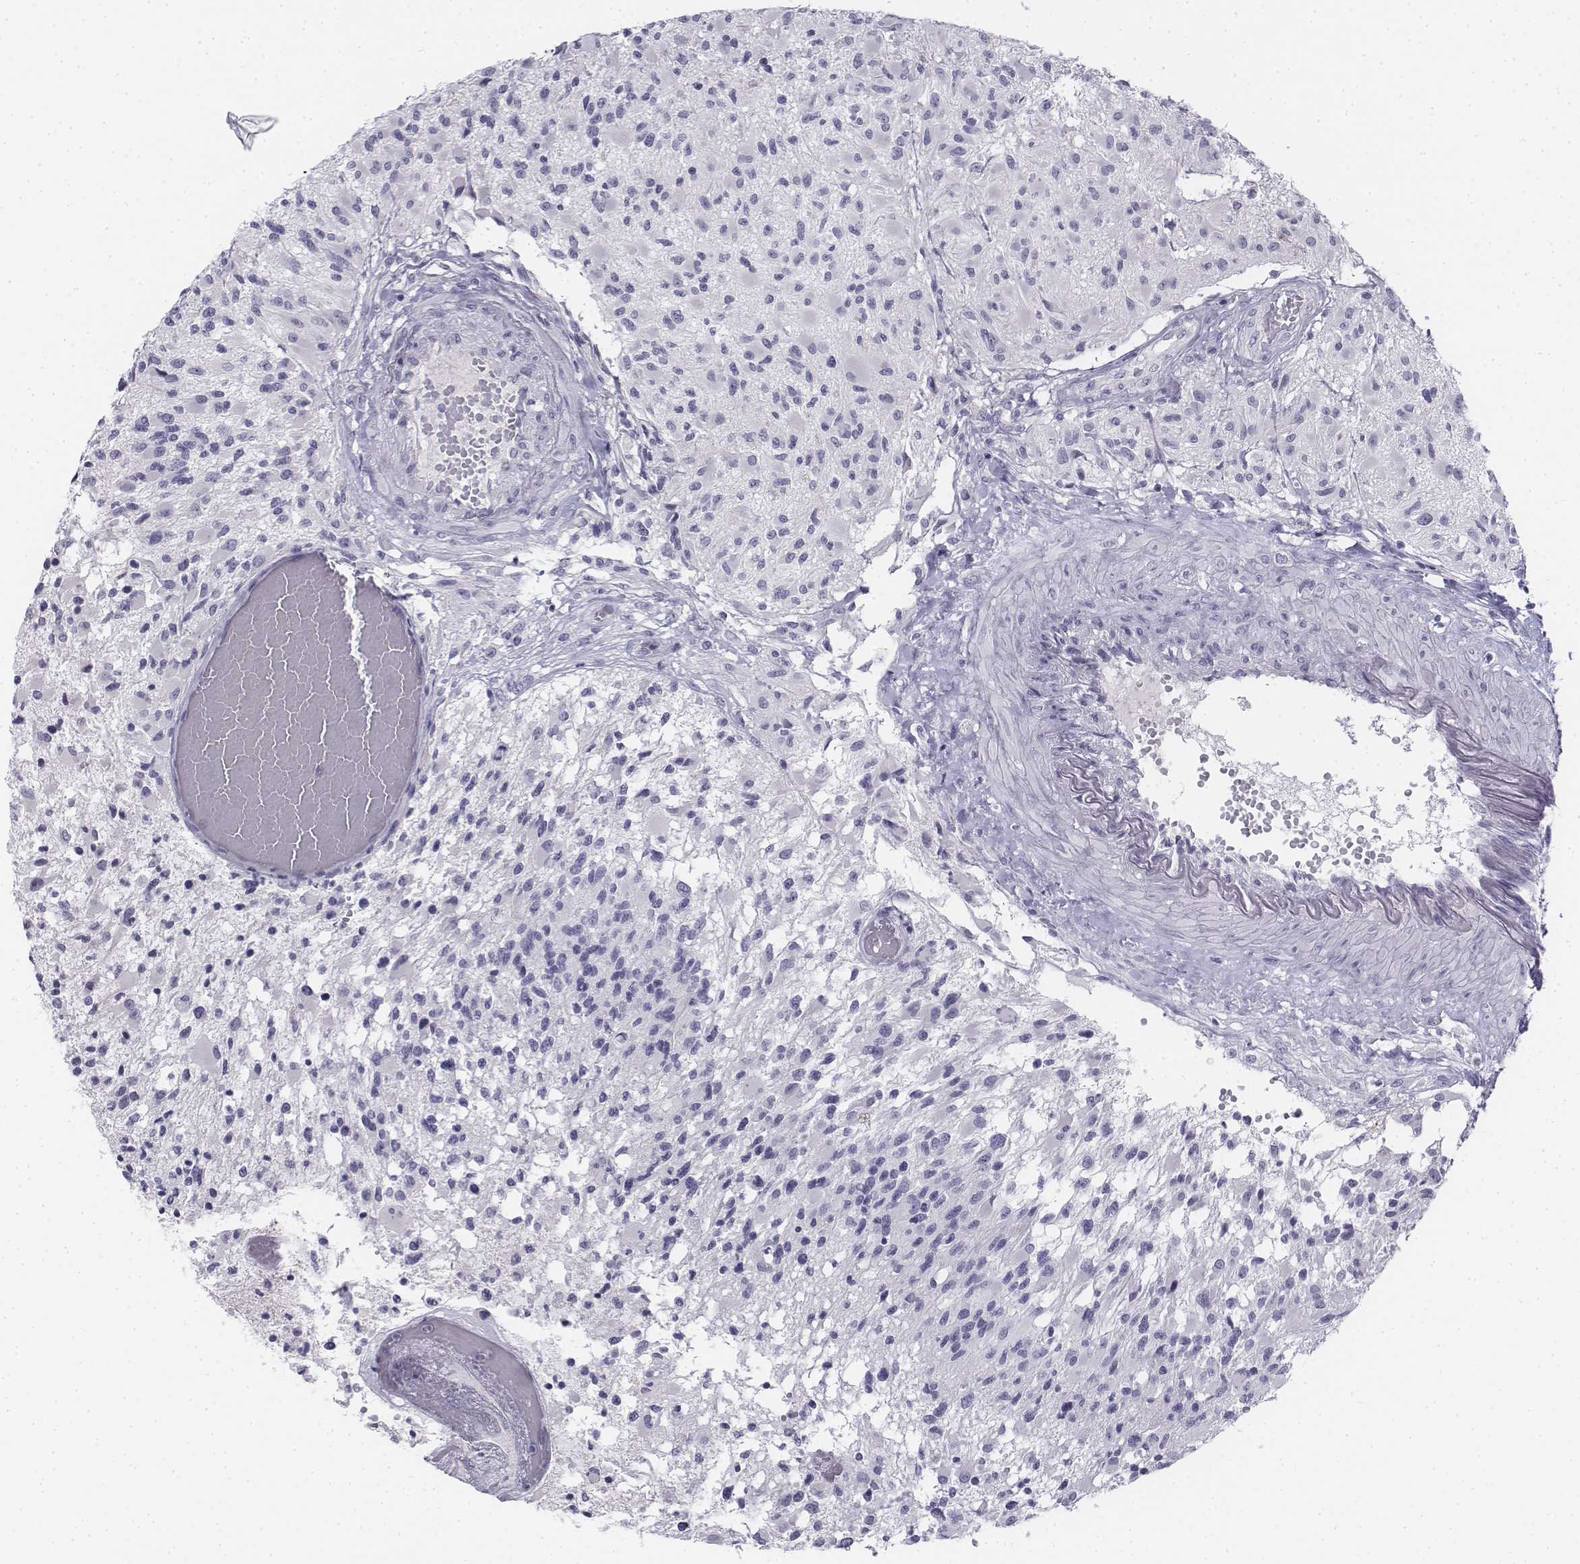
{"staining": {"intensity": "negative", "quantity": "none", "location": "none"}, "tissue": "glioma", "cell_type": "Tumor cells", "image_type": "cancer", "snomed": [{"axis": "morphology", "description": "Glioma, malignant, High grade"}, {"axis": "topography", "description": "Brain"}], "caption": "Tumor cells show no significant protein staining in malignant glioma (high-grade). (IHC, brightfield microscopy, high magnification).", "gene": "TH", "patient": {"sex": "female", "age": 63}}